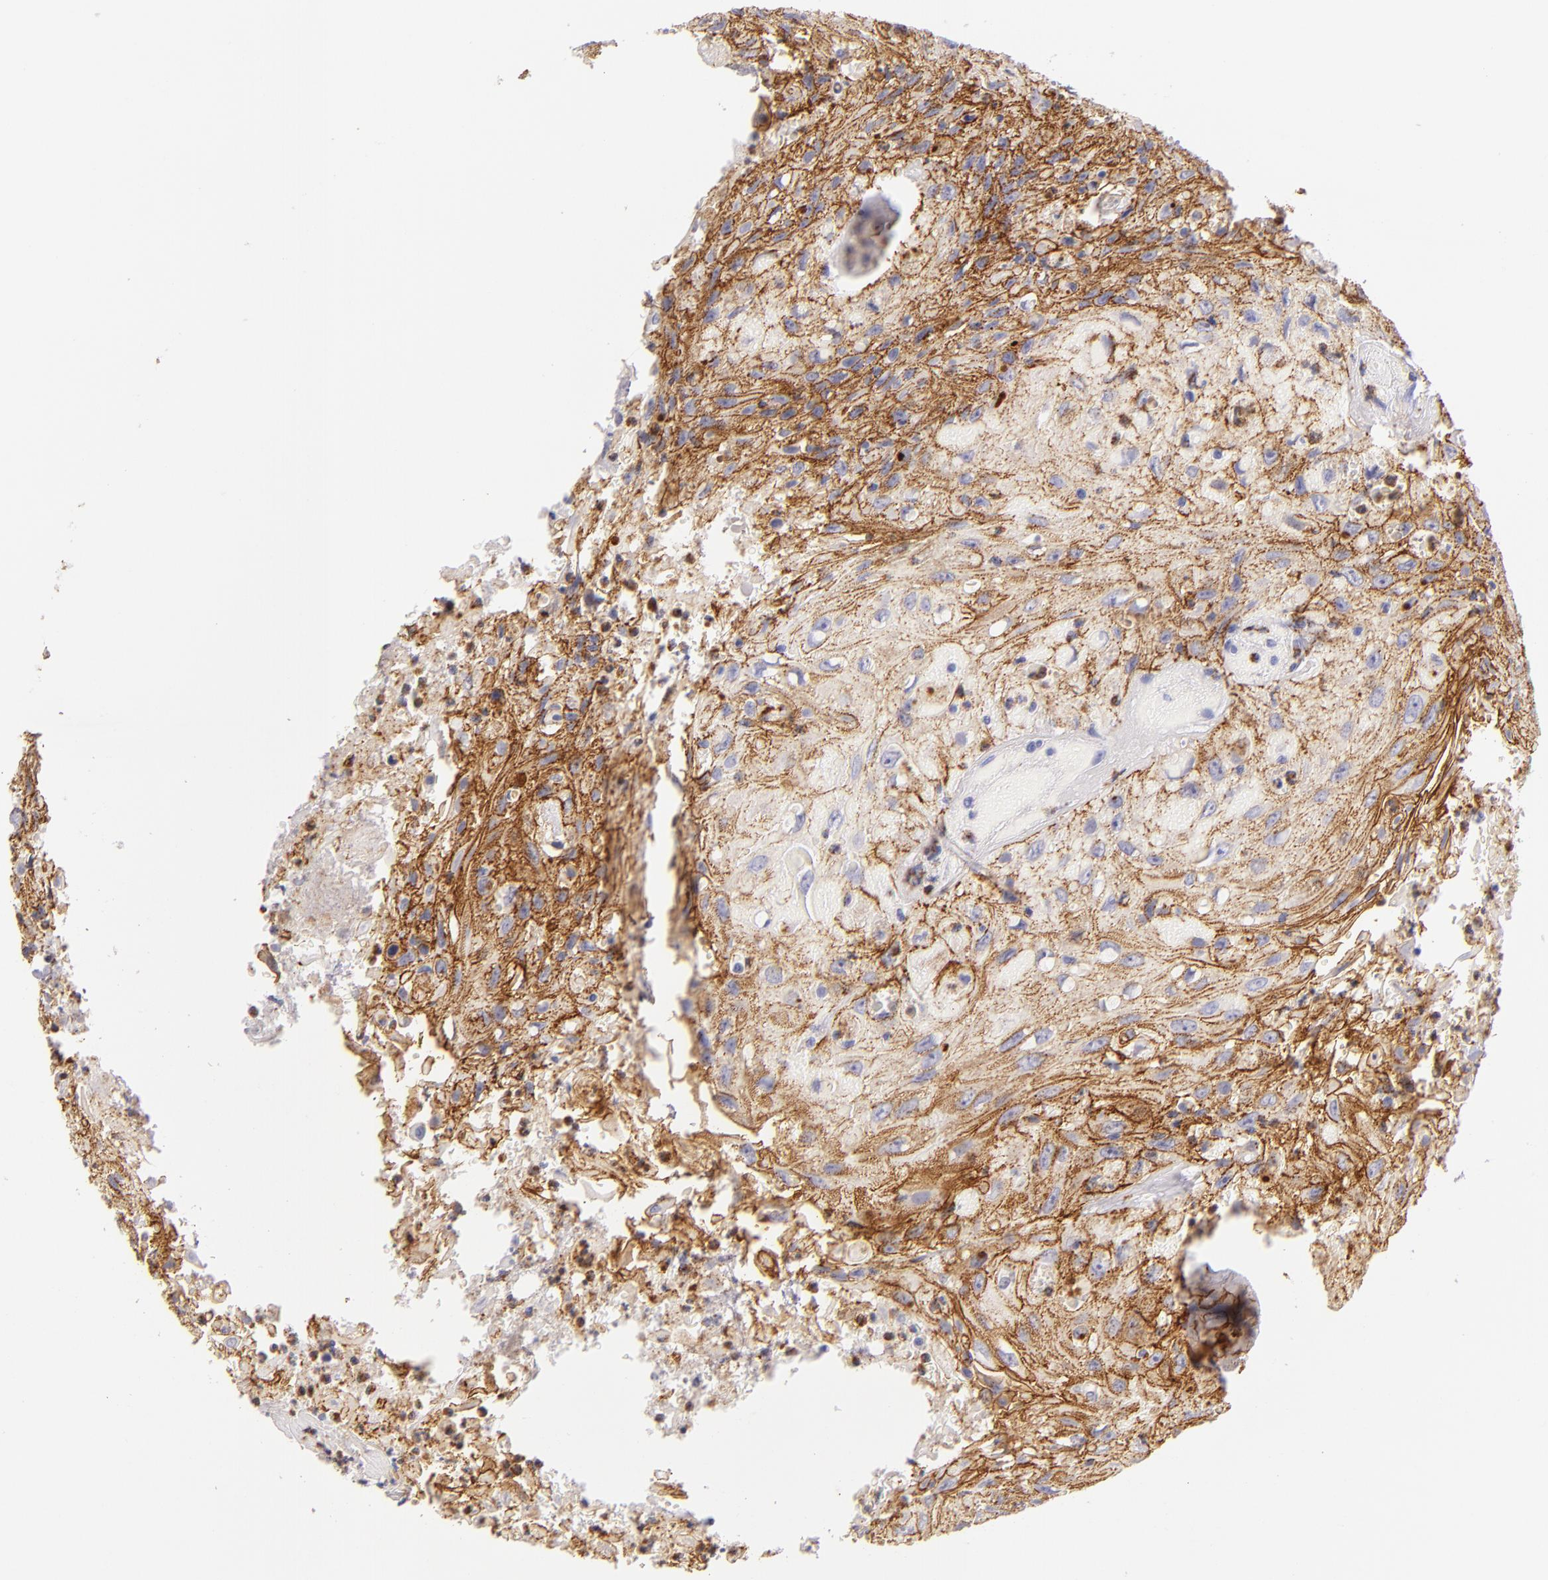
{"staining": {"intensity": "strong", "quantity": ">75%", "location": "cytoplasmic/membranous"}, "tissue": "urothelial cancer", "cell_type": "Tumor cells", "image_type": "cancer", "snomed": [{"axis": "morphology", "description": "Urothelial carcinoma, High grade"}, {"axis": "topography", "description": "Urinary bladder"}], "caption": "Human urothelial cancer stained with a protein marker exhibits strong staining in tumor cells.", "gene": "CDH3", "patient": {"sex": "female", "age": 84}}